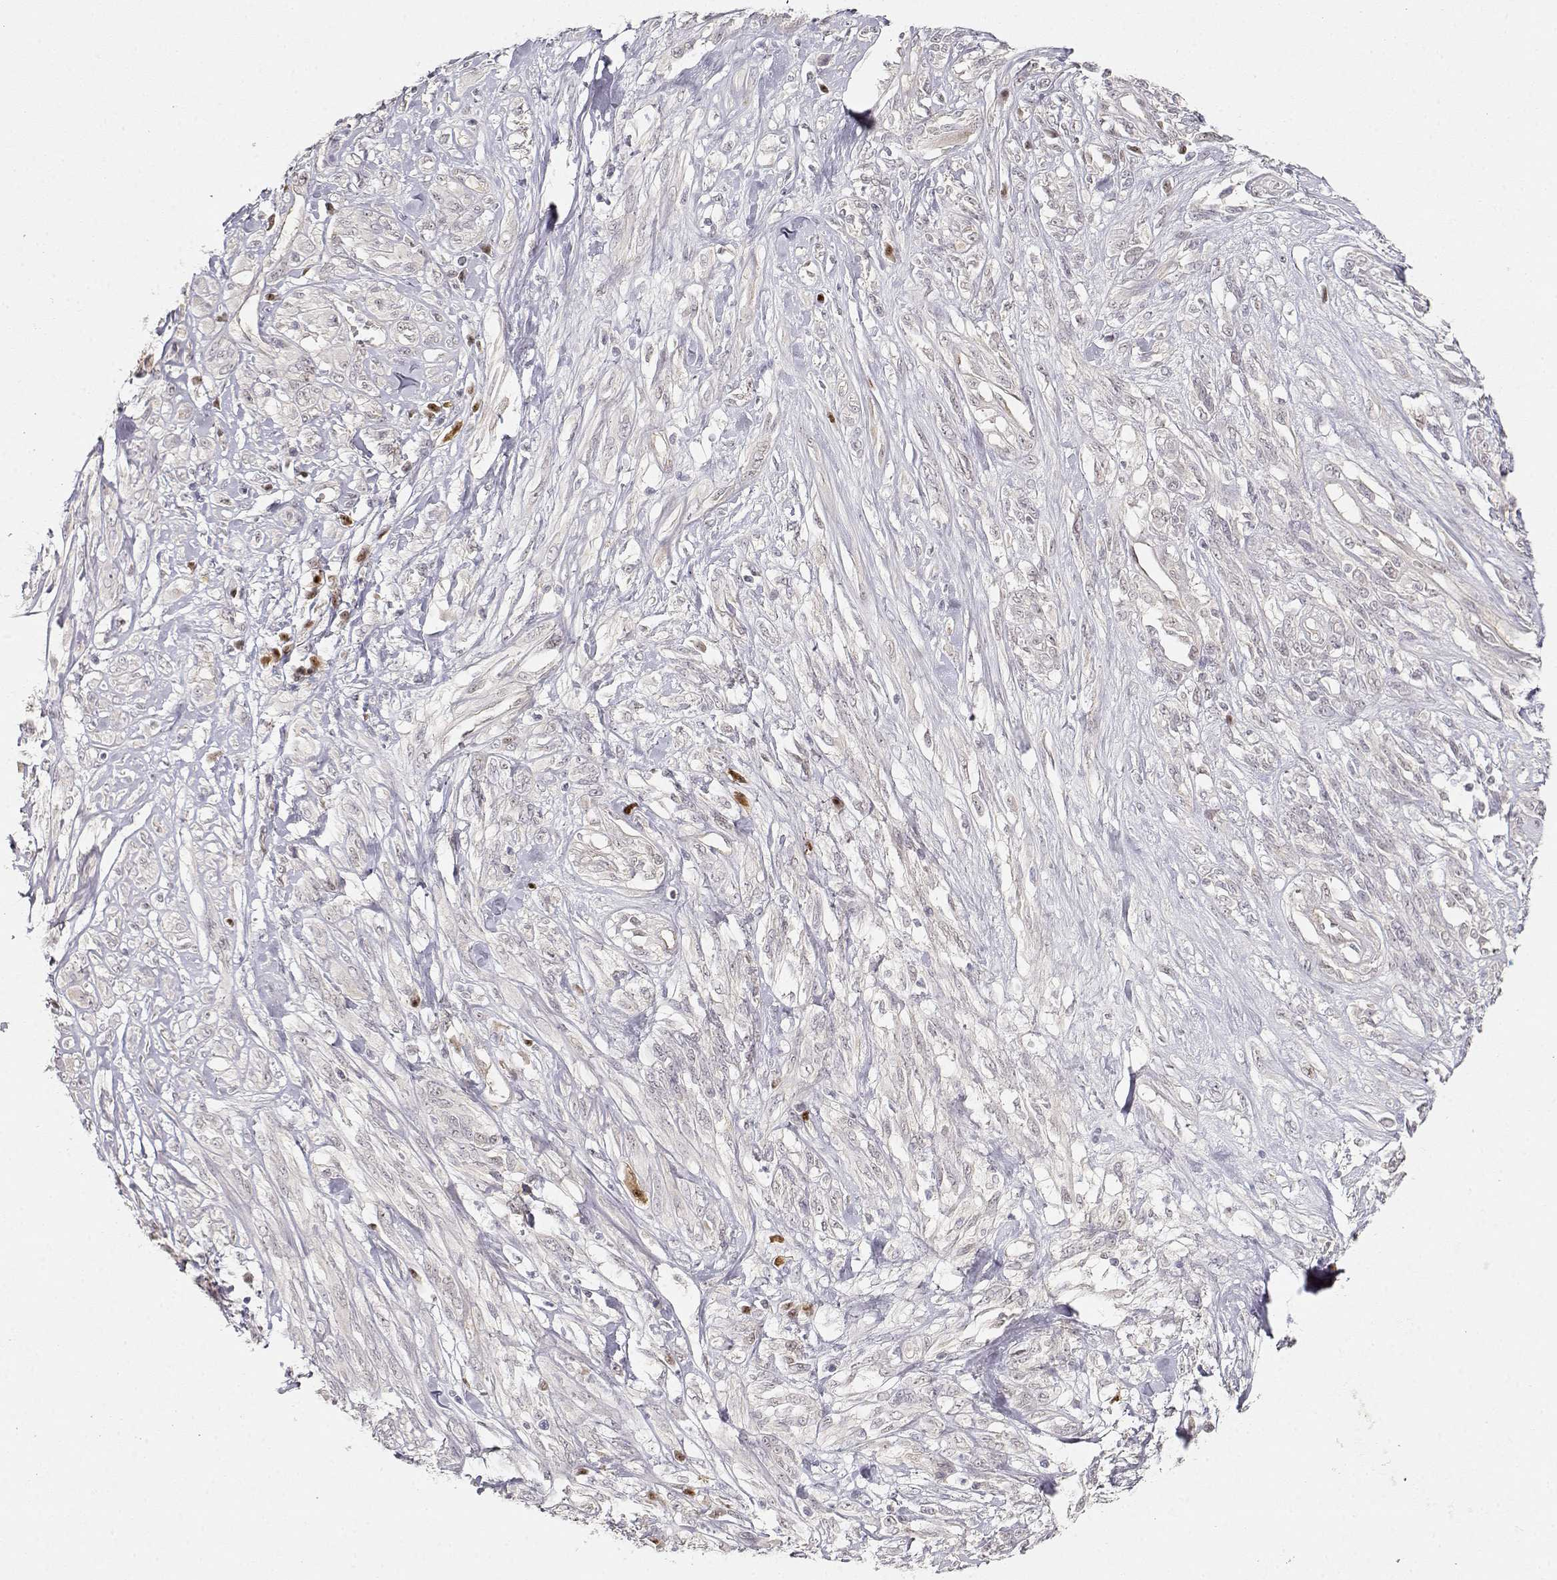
{"staining": {"intensity": "negative", "quantity": "none", "location": "none"}, "tissue": "melanoma", "cell_type": "Tumor cells", "image_type": "cancer", "snomed": [{"axis": "morphology", "description": "Malignant melanoma, NOS"}, {"axis": "topography", "description": "Skin"}], "caption": "Photomicrograph shows no significant protein staining in tumor cells of melanoma.", "gene": "EAF2", "patient": {"sex": "female", "age": 91}}